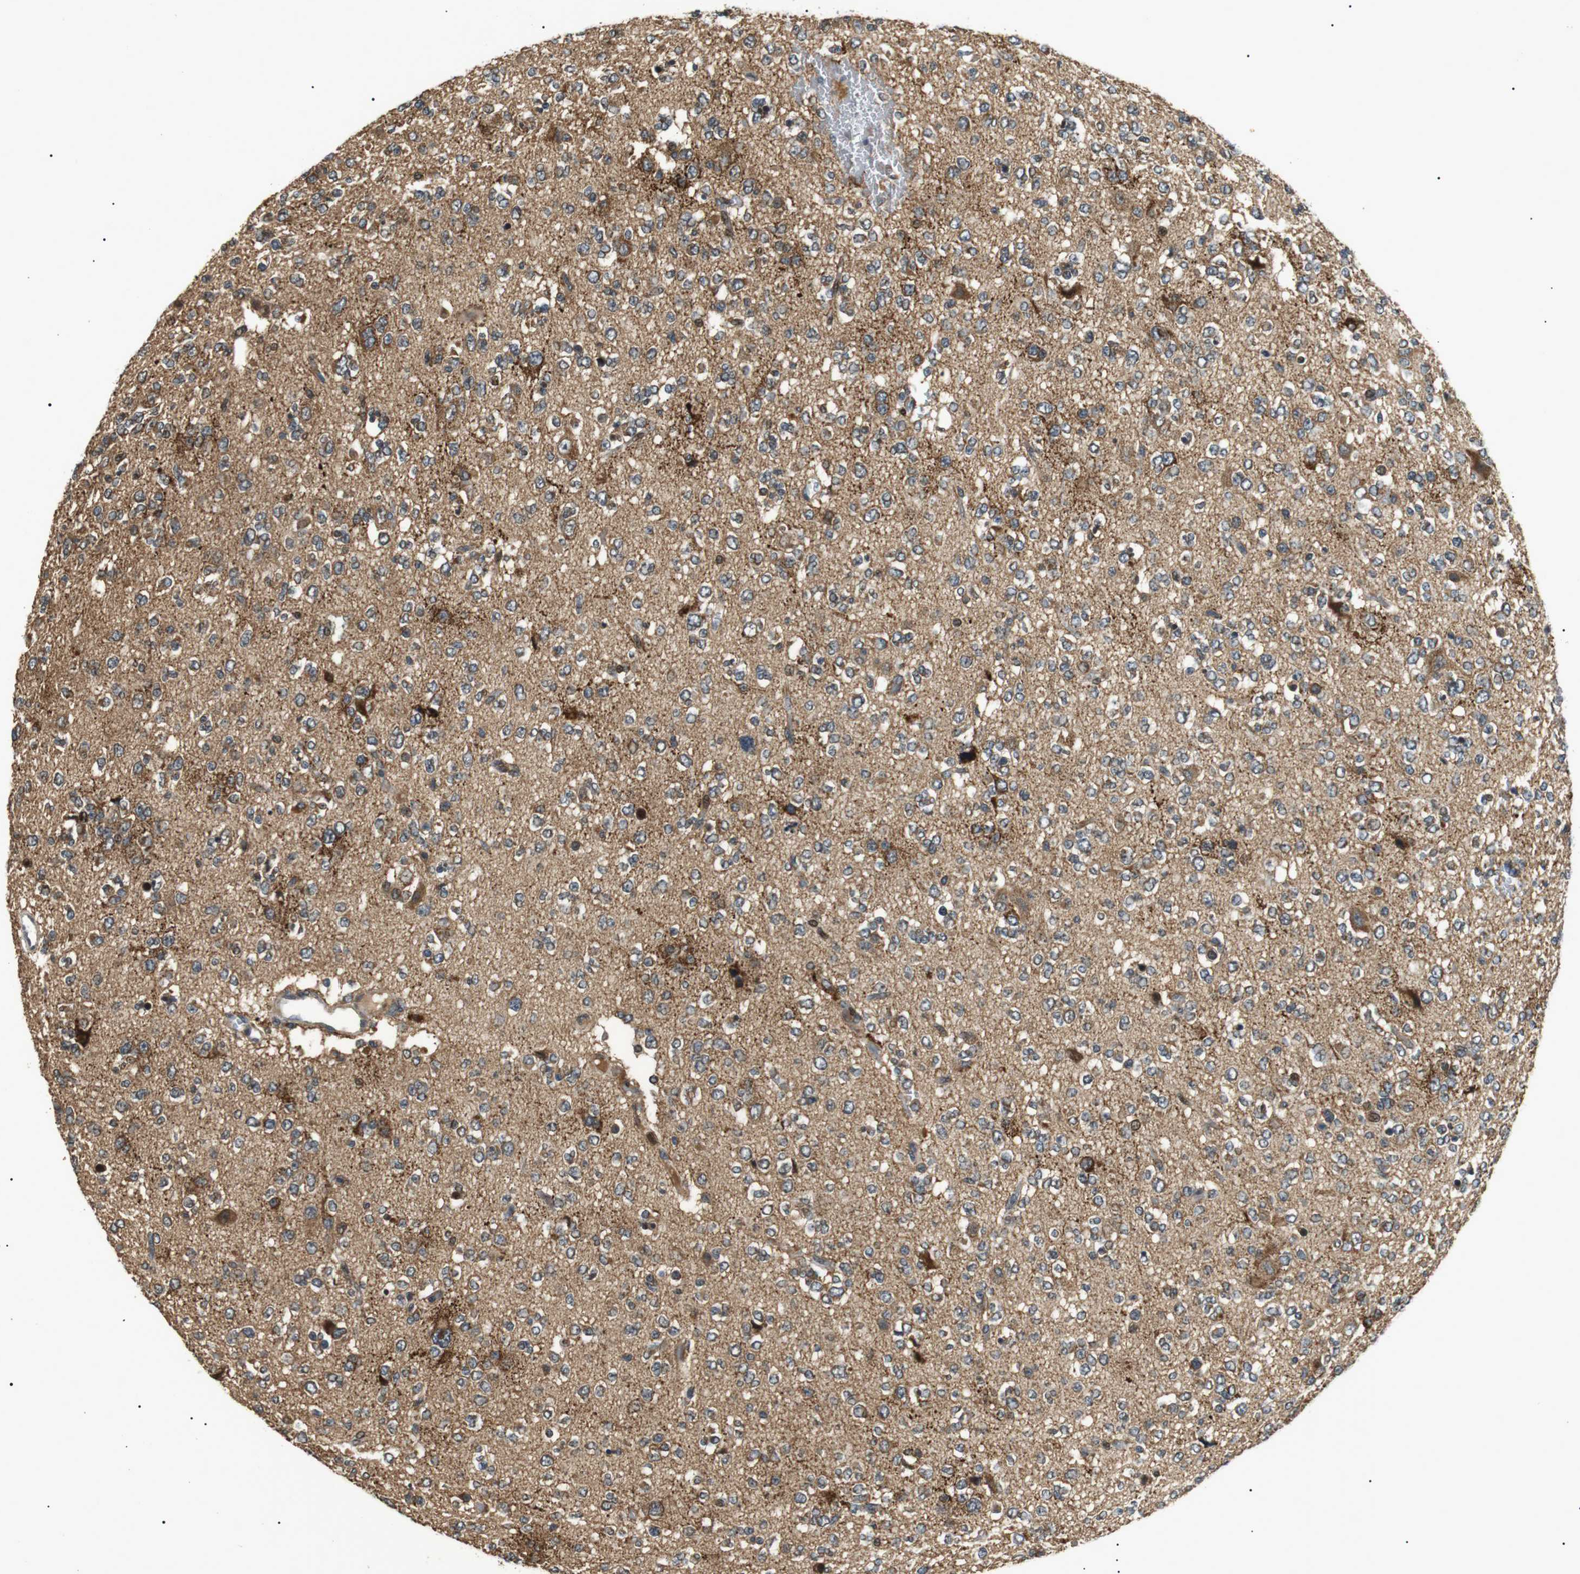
{"staining": {"intensity": "moderate", "quantity": "25%-75%", "location": "cytoplasmic/membranous"}, "tissue": "glioma", "cell_type": "Tumor cells", "image_type": "cancer", "snomed": [{"axis": "morphology", "description": "Glioma, malignant, Low grade"}, {"axis": "topography", "description": "Brain"}], "caption": "Immunohistochemistry photomicrograph of neoplastic tissue: human malignant glioma (low-grade) stained using IHC demonstrates medium levels of moderate protein expression localized specifically in the cytoplasmic/membranous of tumor cells, appearing as a cytoplasmic/membranous brown color.", "gene": "HSPA13", "patient": {"sex": "male", "age": 38}}